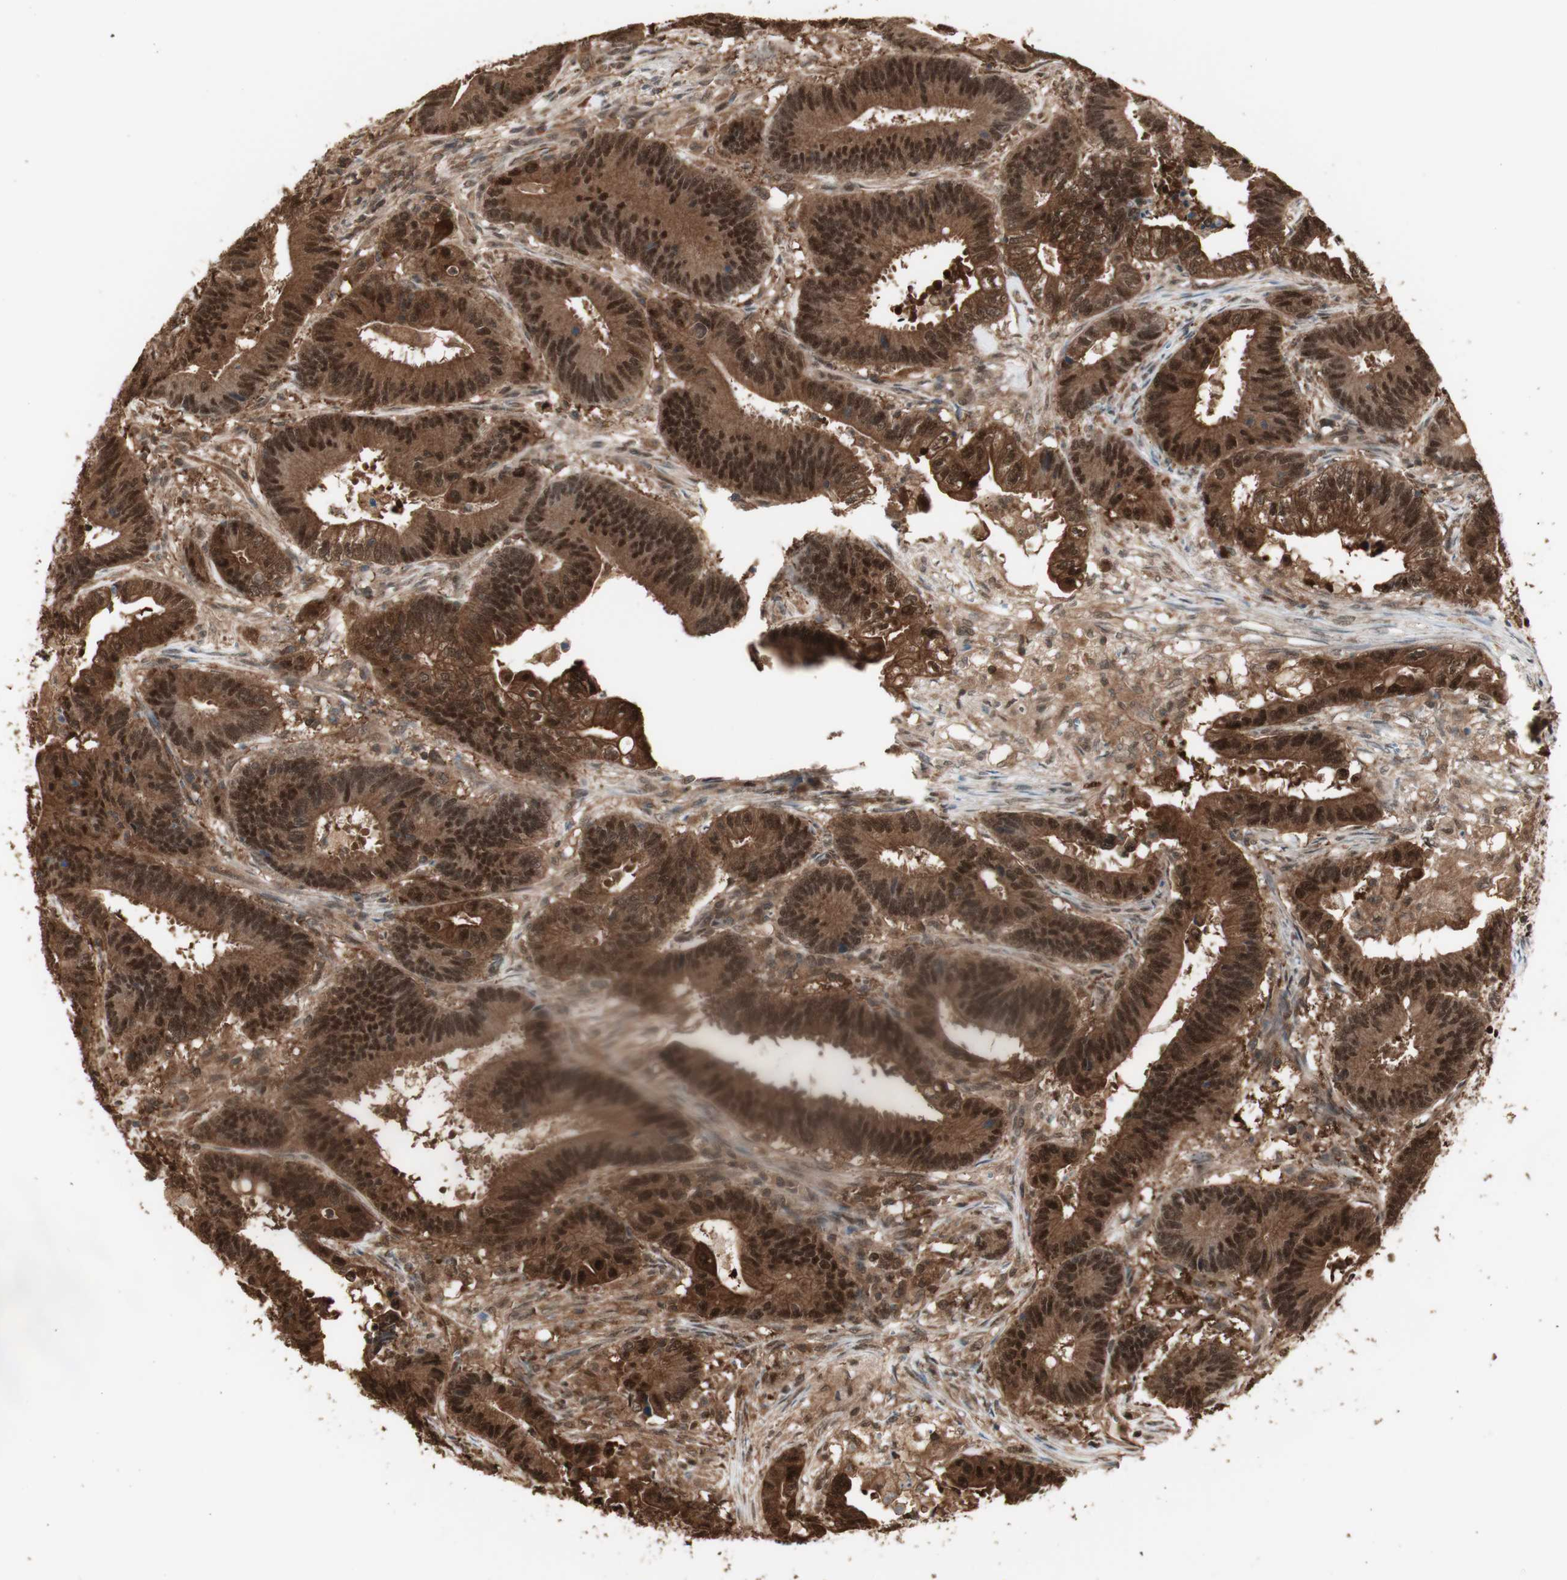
{"staining": {"intensity": "strong", "quantity": ">75%", "location": "cytoplasmic/membranous,nuclear"}, "tissue": "colorectal cancer", "cell_type": "Tumor cells", "image_type": "cancer", "snomed": [{"axis": "morphology", "description": "Adenocarcinoma, NOS"}, {"axis": "topography", "description": "Colon"}], "caption": "High-power microscopy captured an IHC photomicrograph of colorectal adenocarcinoma, revealing strong cytoplasmic/membranous and nuclear expression in about >75% of tumor cells.", "gene": "YWHAB", "patient": {"sex": "male", "age": 45}}